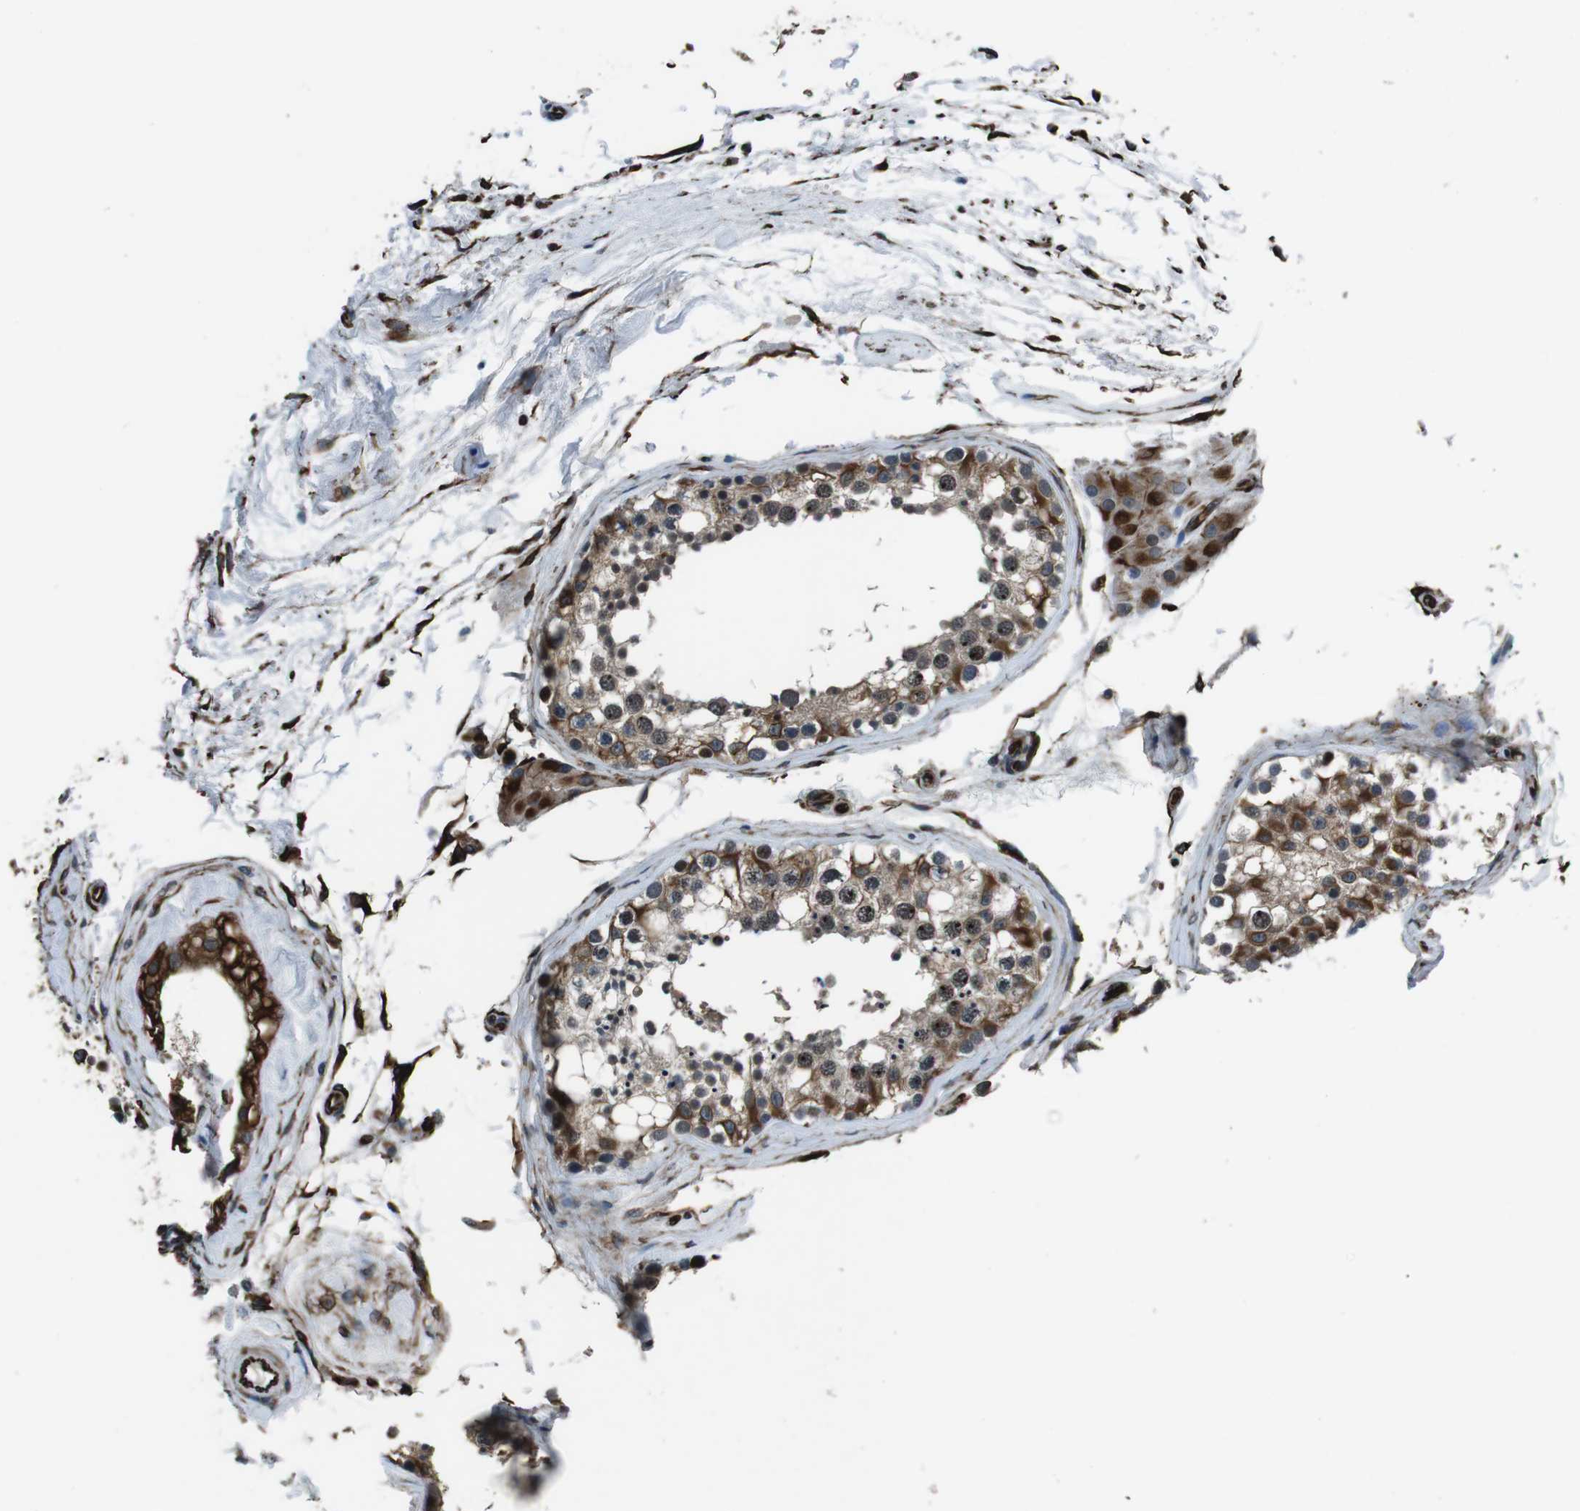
{"staining": {"intensity": "strong", "quantity": "25%-75%", "location": "cytoplasmic/membranous,nuclear"}, "tissue": "testis", "cell_type": "Cells in seminiferous ducts", "image_type": "normal", "snomed": [{"axis": "morphology", "description": "Normal tissue, NOS"}, {"axis": "topography", "description": "Testis"}], "caption": "This histopathology image reveals IHC staining of benign human testis, with high strong cytoplasmic/membranous,nuclear staining in about 25%-75% of cells in seminiferous ducts.", "gene": "LRRC49", "patient": {"sex": "male", "age": 68}}